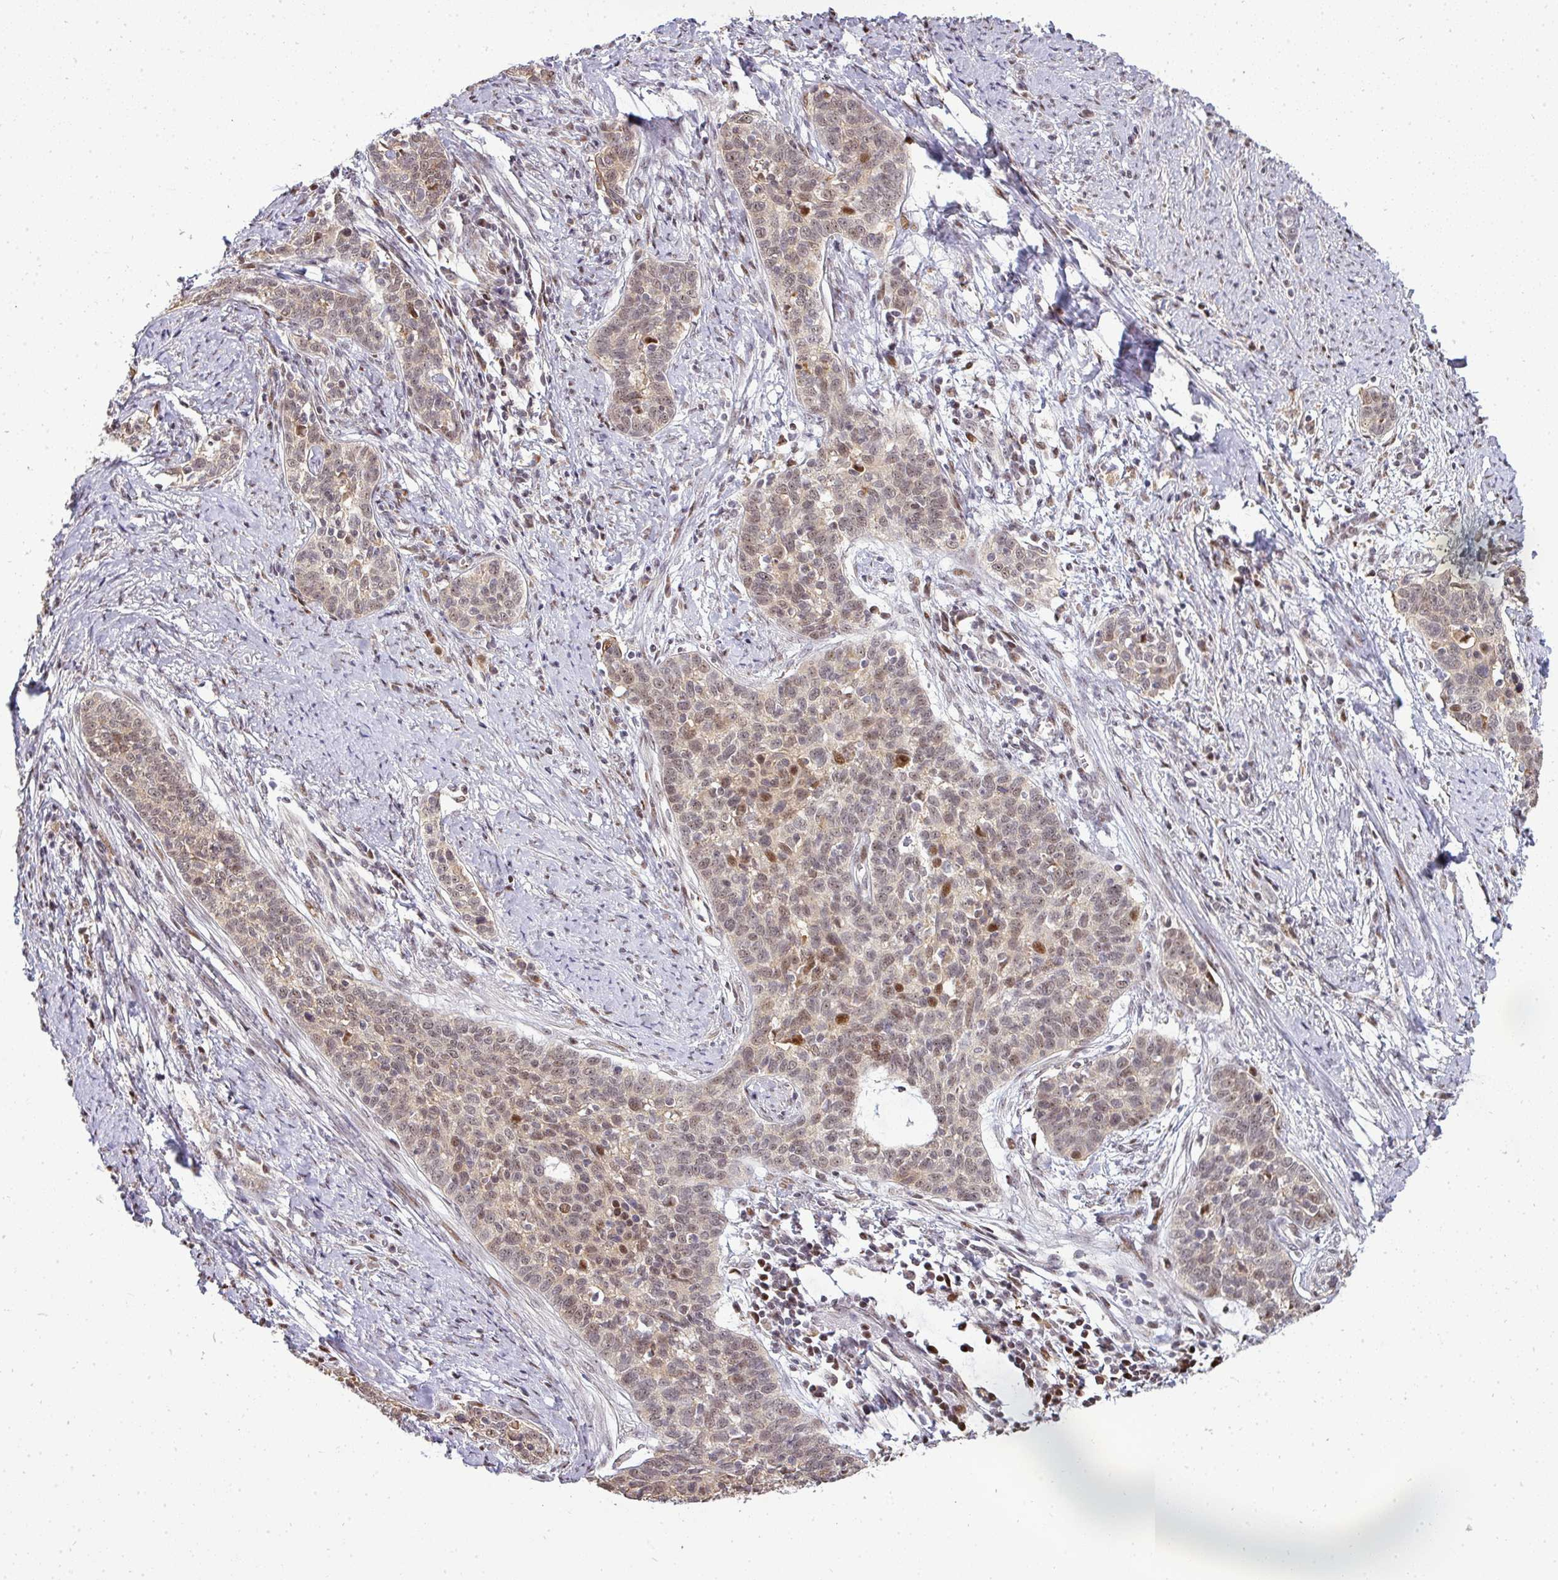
{"staining": {"intensity": "weak", "quantity": ">75%", "location": "nuclear"}, "tissue": "cervical cancer", "cell_type": "Tumor cells", "image_type": "cancer", "snomed": [{"axis": "morphology", "description": "Squamous cell carcinoma, NOS"}, {"axis": "topography", "description": "Cervix"}], "caption": "A micrograph of human cervical squamous cell carcinoma stained for a protein exhibits weak nuclear brown staining in tumor cells.", "gene": "PATZ1", "patient": {"sex": "female", "age": 39}}